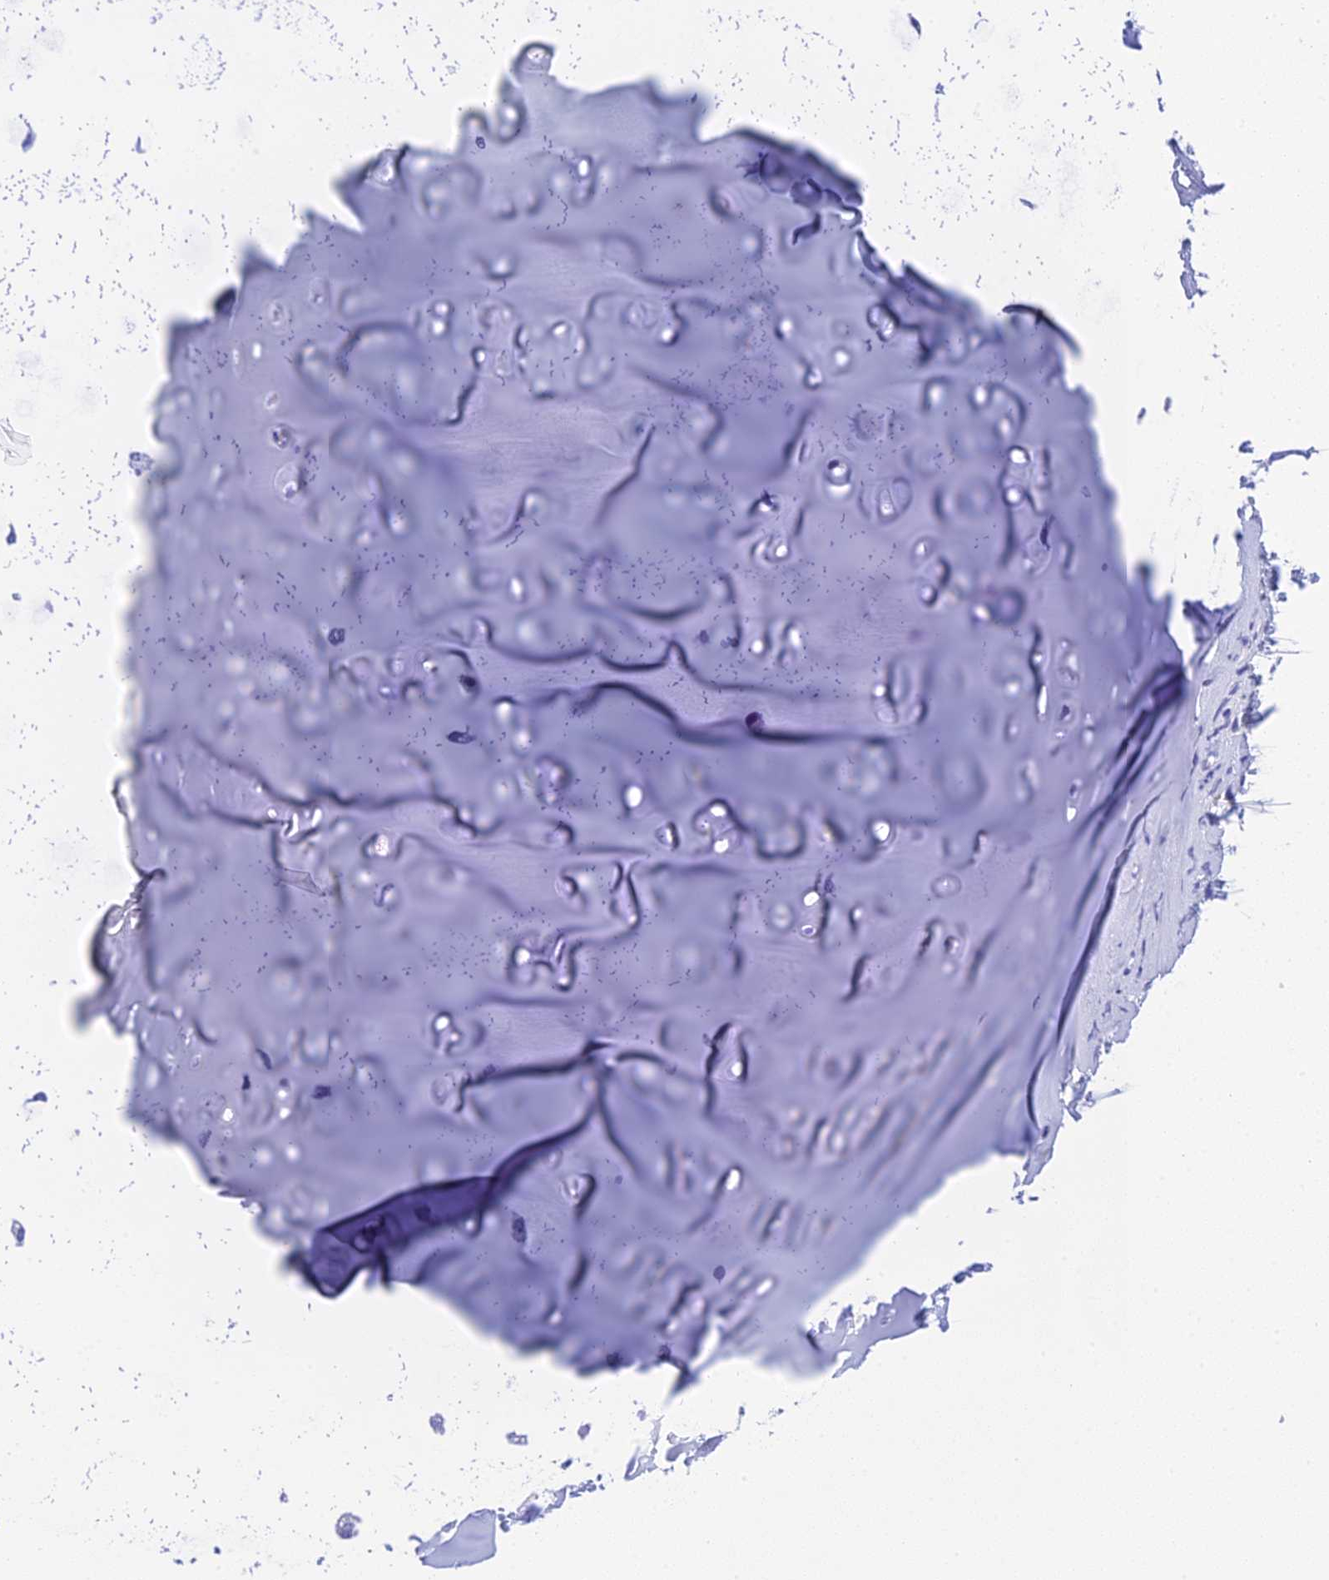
{"staining": {"intensity": "negative", "quantity": "none", "location": "none"}, "tissue": "adipose tissue", "cell_type": "Adipocytes", "image_type": "normal", "snomed": [{"axis": "morphology", "description": "Normal tissue, NOS"}, {"axis": "morphology", "description": "Basal cell carcinoma"}, {"axis": "topography", "description": "Cartilage tissue"}, {"axis": "topography", "description": "Nasopharynx"}, {"axis": "topography", "description": "Oral tissue"}], "caption": "The photomicrograph exhibits no significant positivity in adipocytes of adipose tissue.", "gene": "KDELR3", "patient": {"sex": "female", "age": 77}}